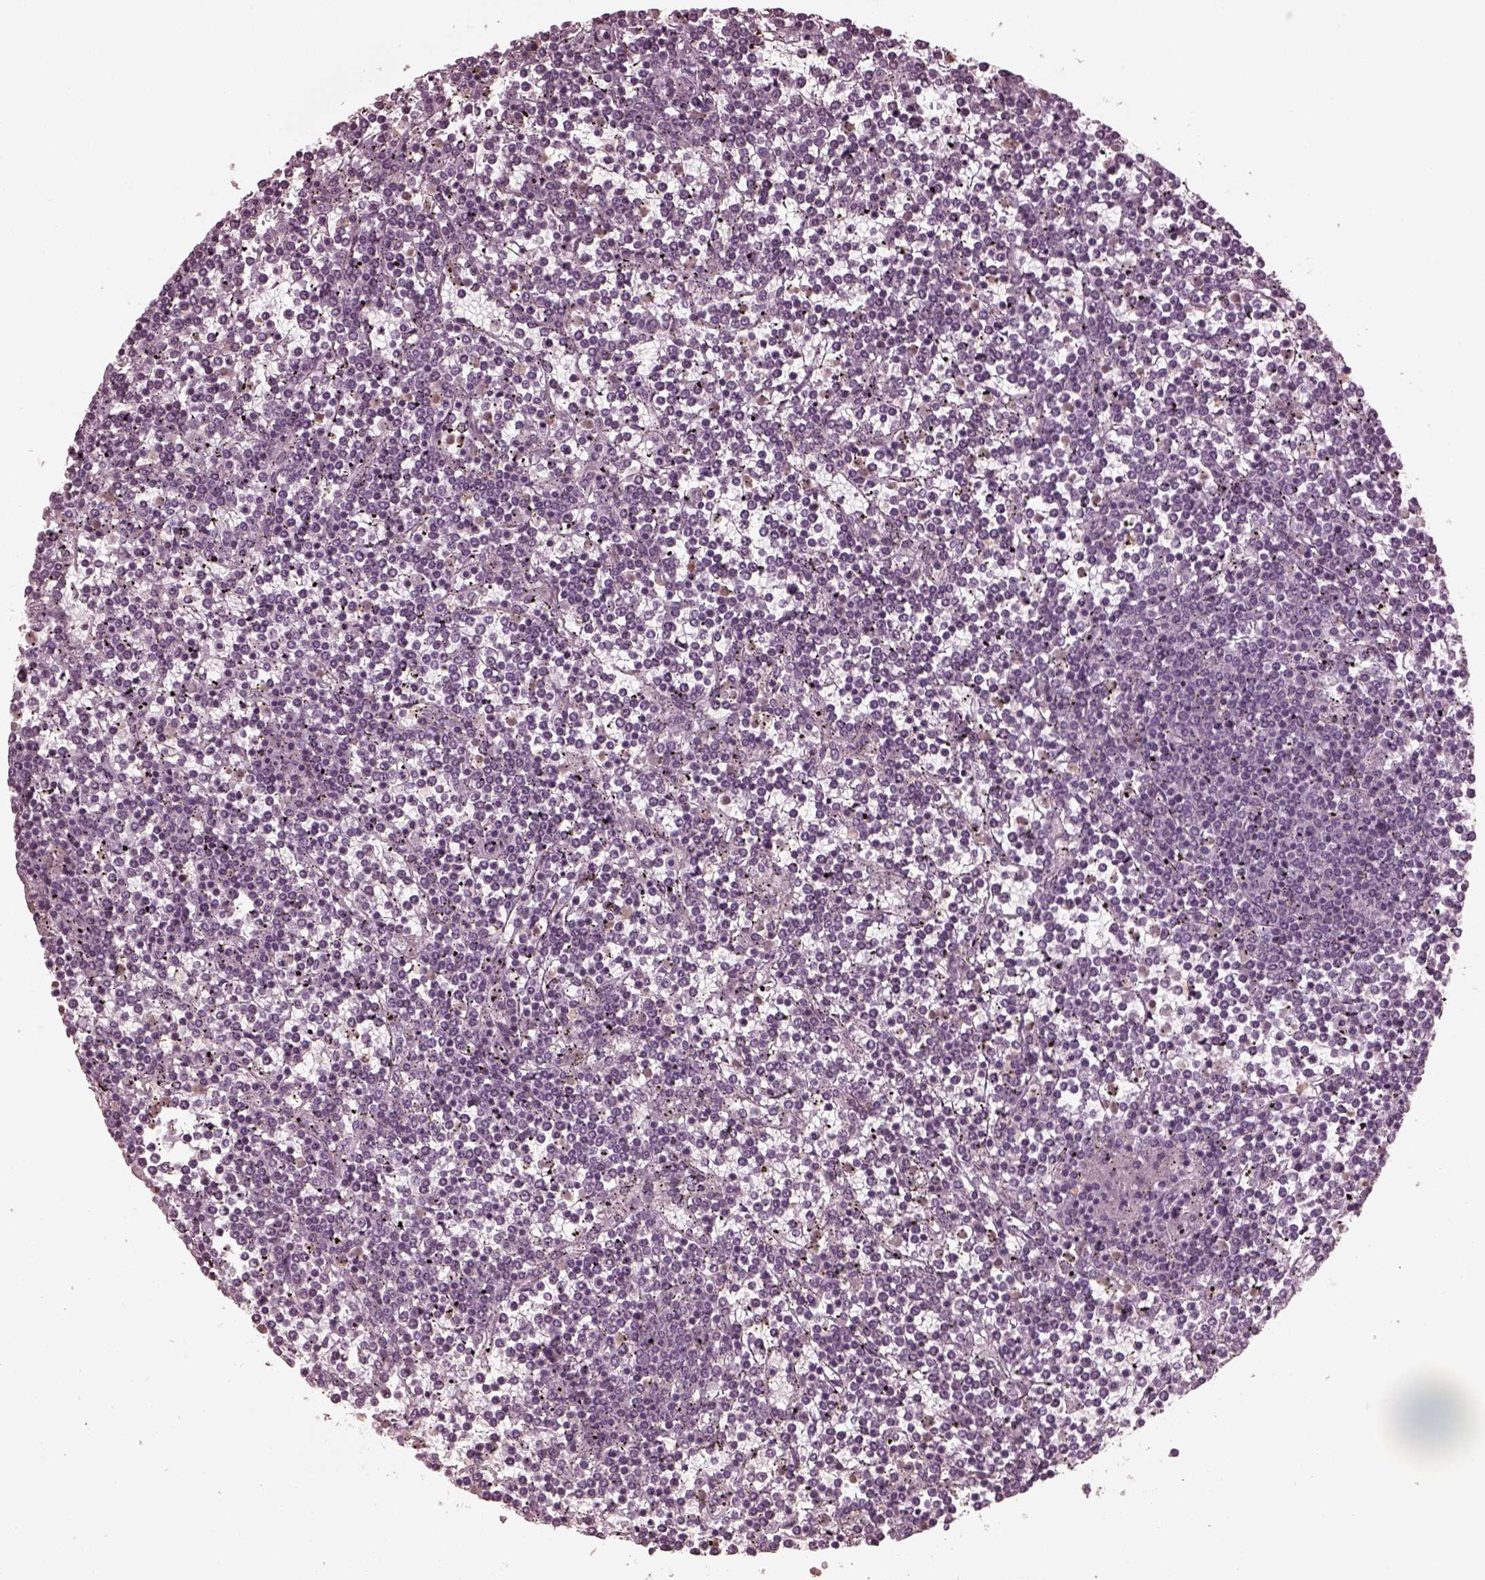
{"staining": {"intensity": "negative", "quantity": "none", "location": "none"}, "tissue": "lymphoma", "cell_type": "Tumor cells", "image_type": "cancer", "snomed": [{"axis": "morphology", "description": "Malignant lymphoma, non-Hodgkin's type, Low grade"}, {"axis": "topography", "description": "Spleen"}], "caption": "IHC micrograph of low-grade malignant lymphoma, non-Hodgkin's type stained for a protein (brown), which reveals no staining in tumor cells. (Stains: DAB (3,3'-diaminobenzidine) IHC with hematoxylin counter stain, Microscopy: brightfield microscopy at high magnification).", "gene": "CCDC170", "patient": {"sex": "female", "age": 19}}